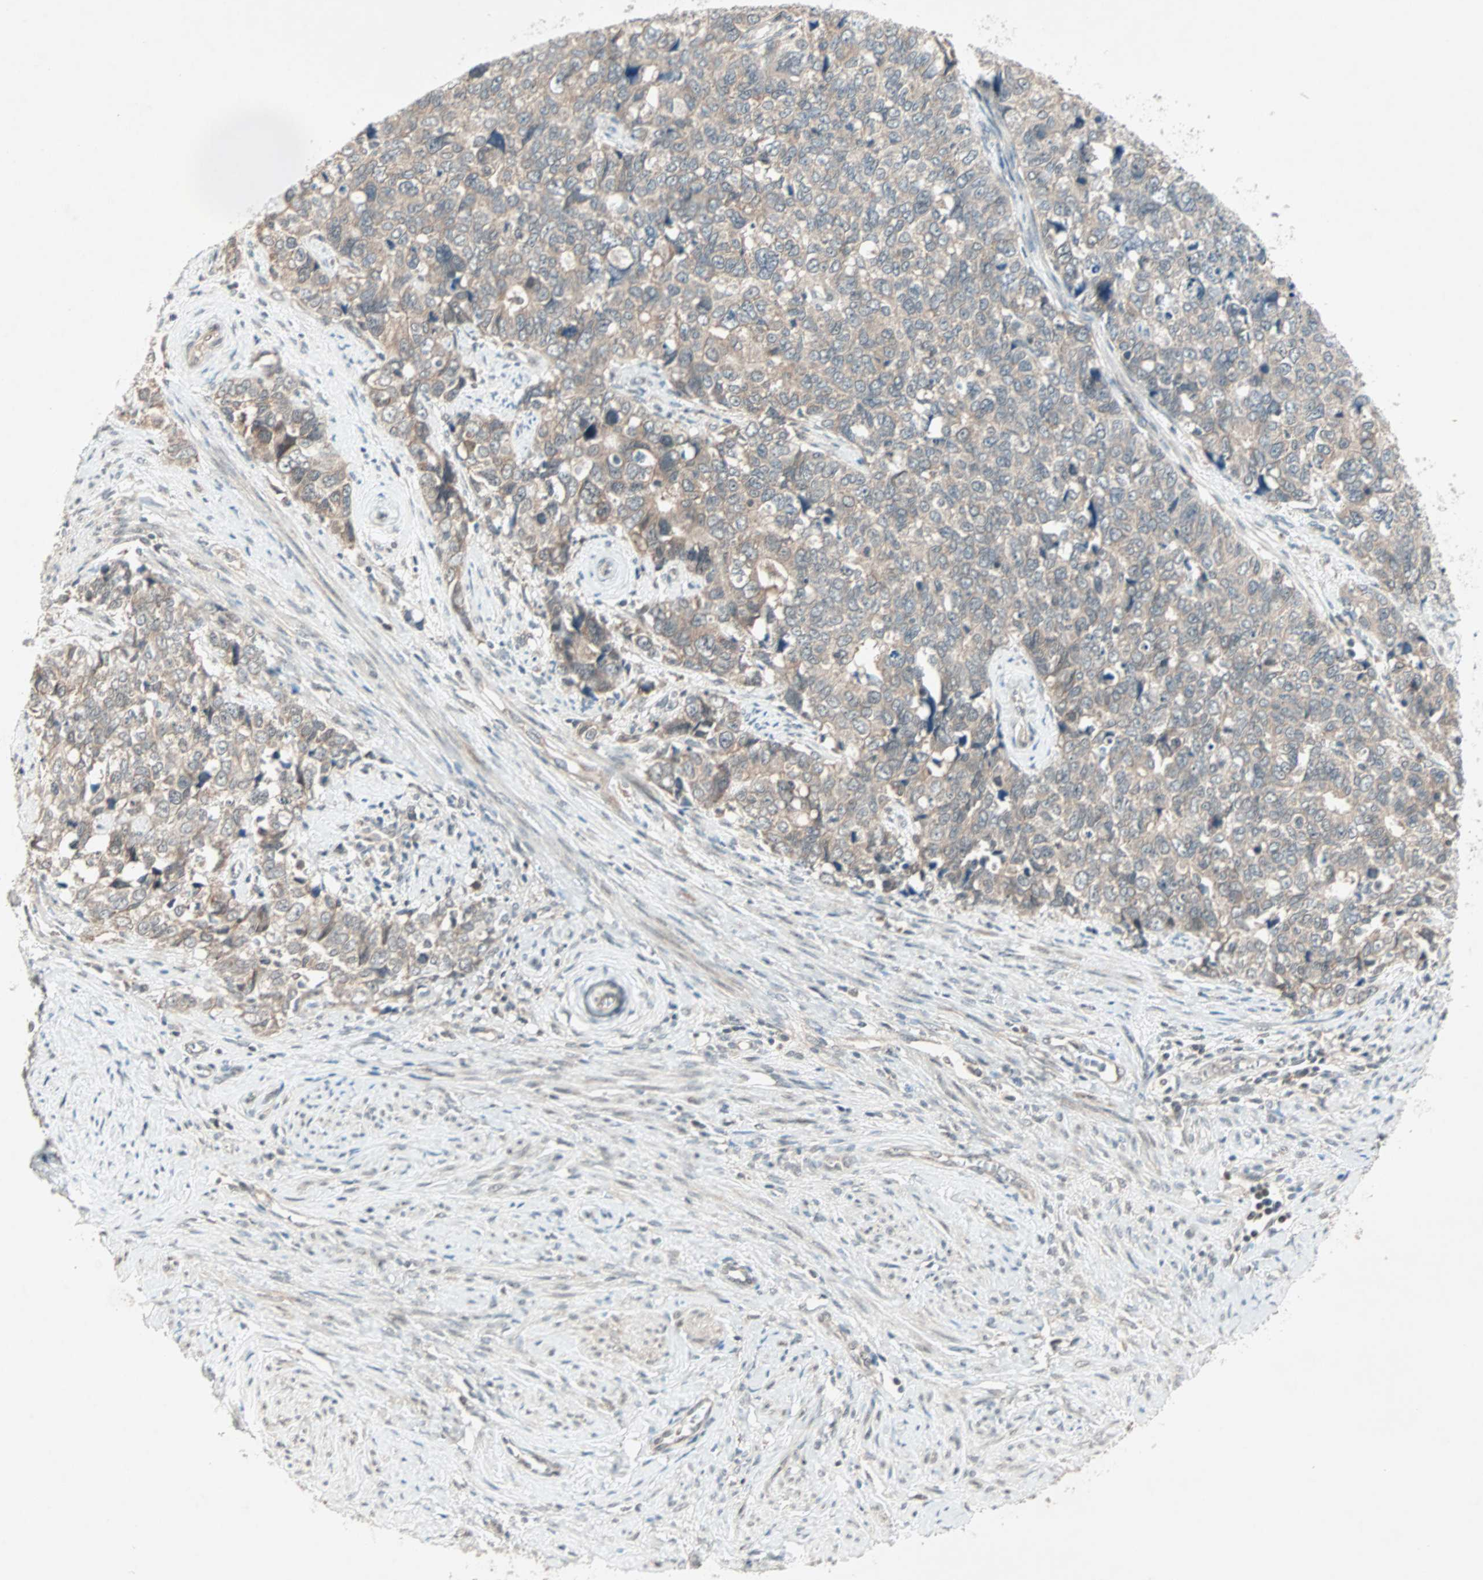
{"staining": {"intensity": "weak", "quantity": ">75%", "location": "cytoplasmic/membranous"}, "tissue": "cervical cancer", "cell_type": "Tumor cells", "image_type": "cancer", "snomed": [{"axis": "morphology", "description": "Squamous cell carcinoma, NOS"}, {"axis": "topography", "description": "Cervix"}], "caption": "Cervical cancer (squamous cell carcinoma) stained with IHC exhibits weak cytoplasmic/membranous staining in about >75% of tumor cells. The staining is performed using DAB brown chromogen to label protein expression. The nuclei are counter-stained blue using hematoxylin.", "gene": "PGBD1", "patient": {"sex": "female", "age": 63}}